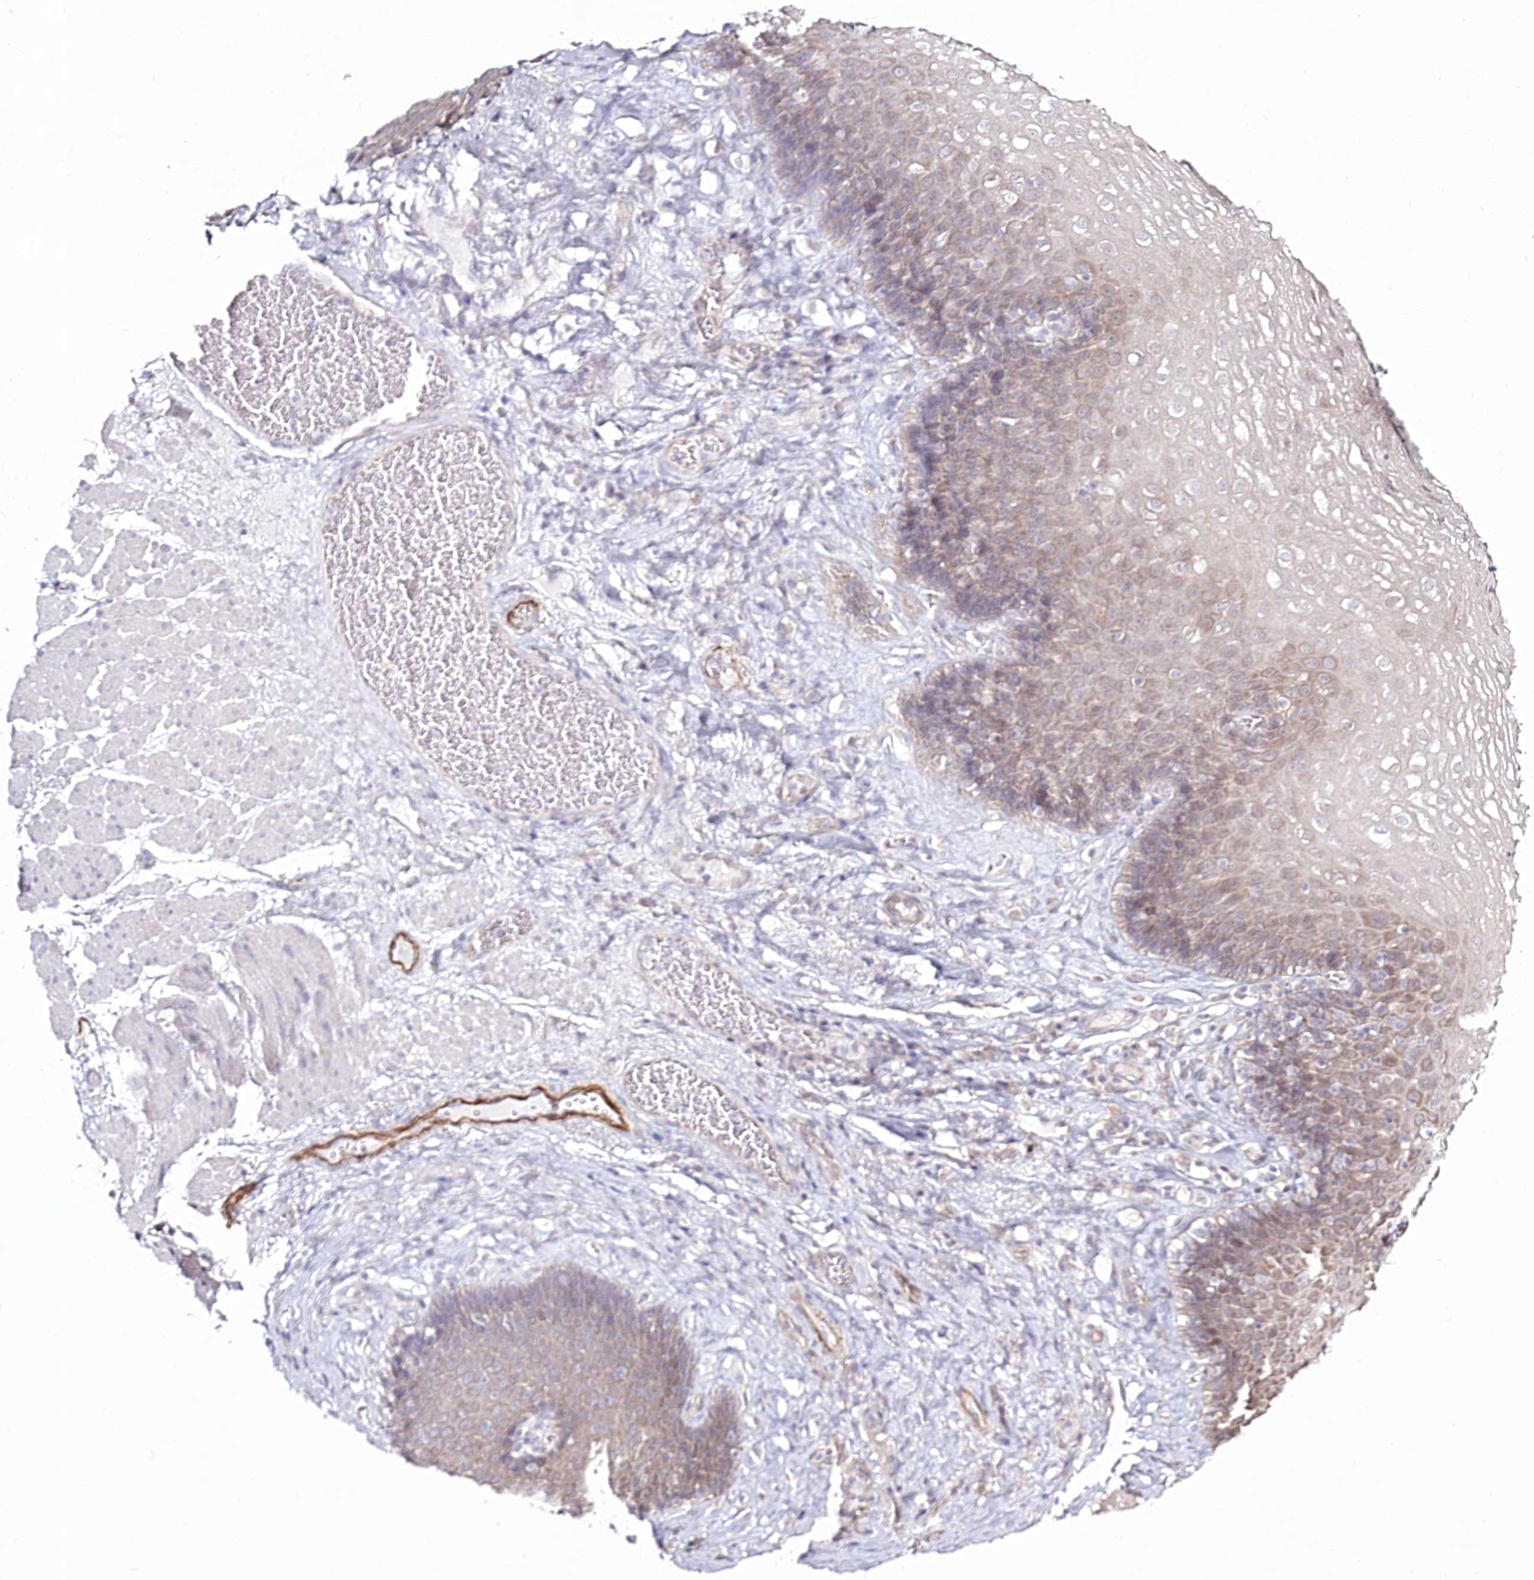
{"staining": {"intensity": "weak", "quantity": "<25%", "location": "cytoplasmic/membranous"}, "tissue": "esophagus", "cell_type": "Squamous epithelial cells", "image_type": "normal", "snomed": [{"axis": "morphology", "description": "Normal tissue, NOS"}, {"axis": "topography", "description": "Esophagus"}], "caption": "High power microscopy photomicrograph of an immunohistochemistry (IHC) micrograph of unremarkable esophagus, revealing no significant staining in squamous epithelial cells. (Immunohistochemistry, brightfield microscopy, high magnification).", "gene": "SPINK13", "patient": {"sex": "female", "age": 66}}